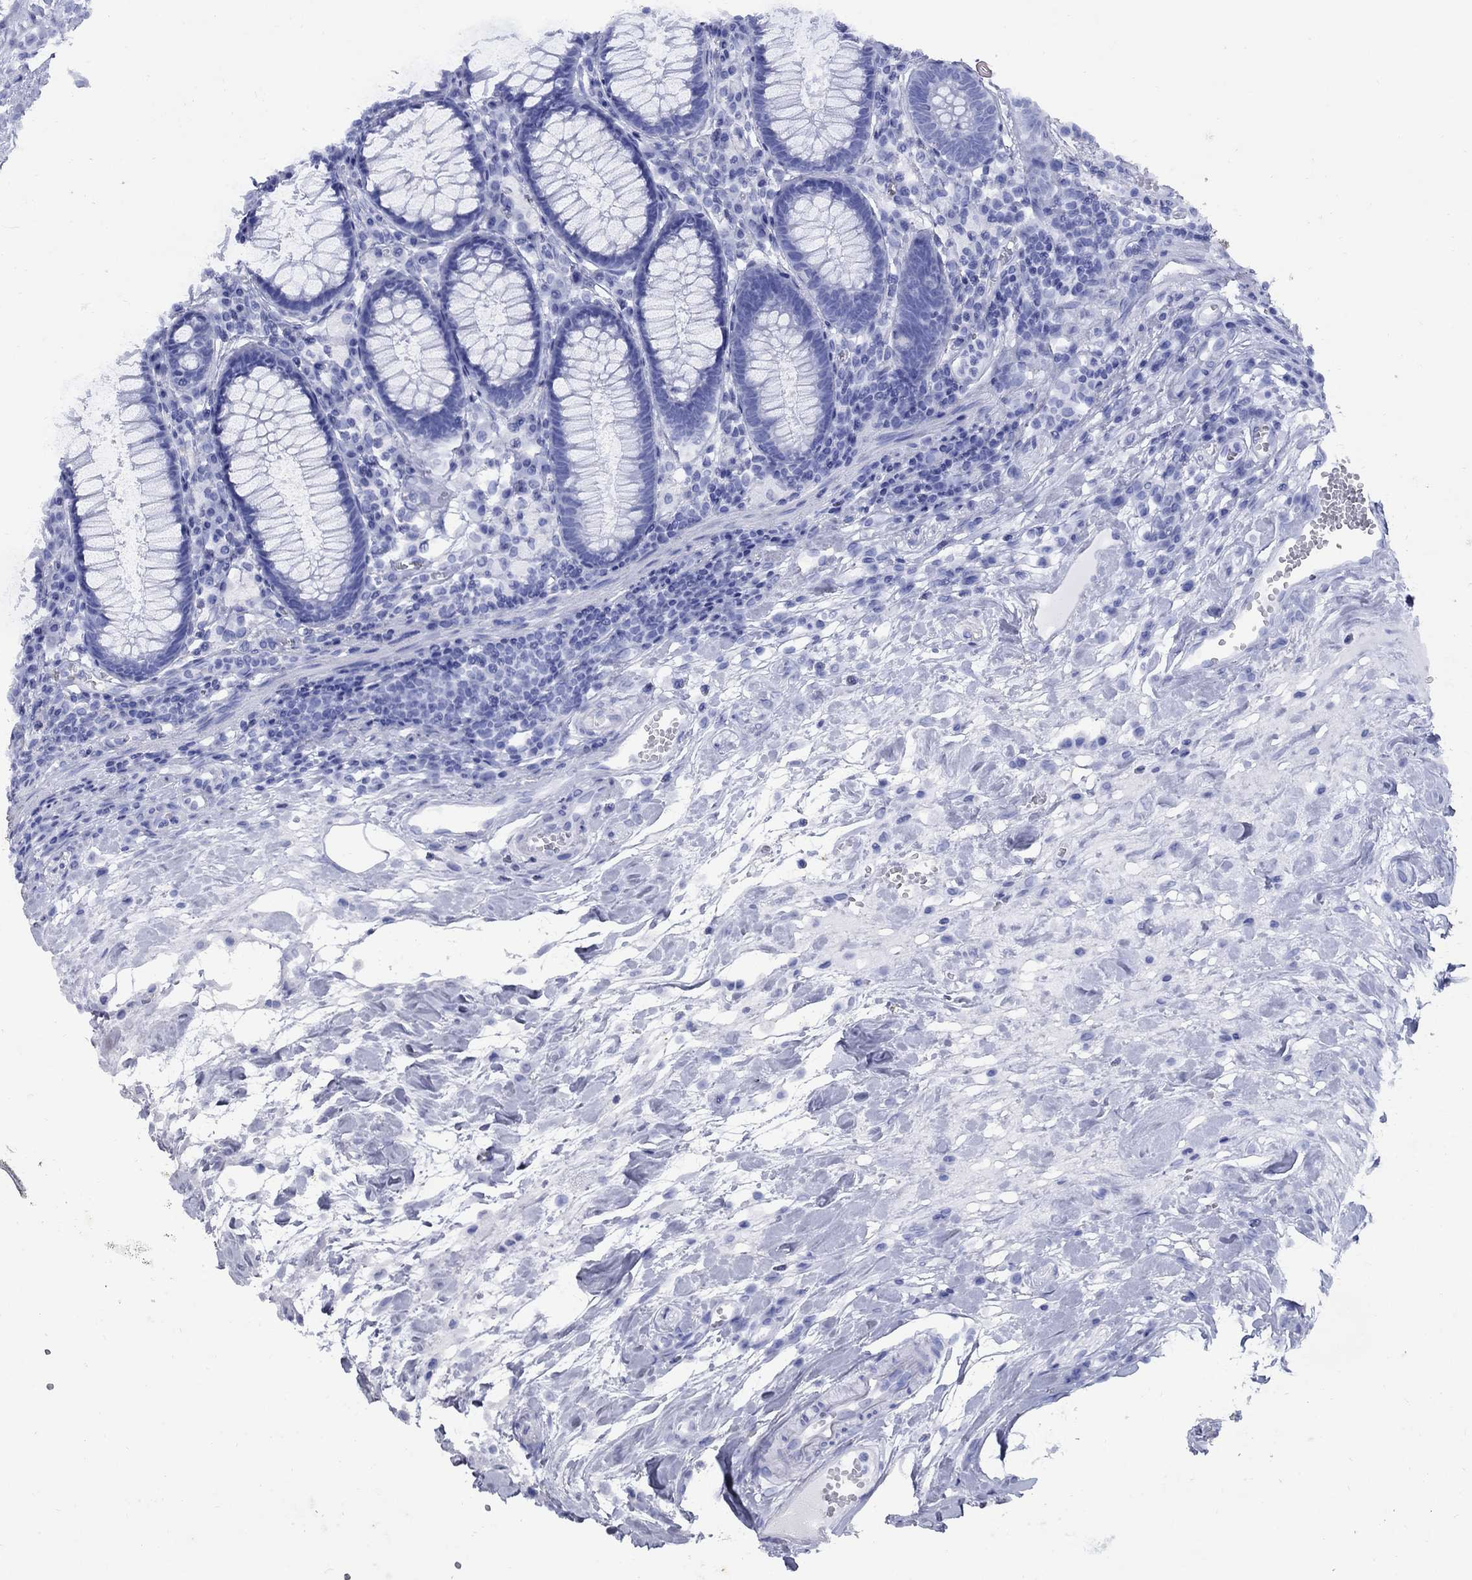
{"staining": {"intensity": "negative", "quantity": "none", "location": "none"}, "tissue": "colon", "cell_type": "Endothelial cells", "image_type": "normal", "snomed": [{"axis": "morphology", "description": "Normal tissue, NOS"}, {"axis": "topography", "description": "Colon"}], "caption": "This photomicrograph is of unremarkable colon stained with immunohistochemistry (IHC) to label a protein in brown with the nuclei are counter-stained blue. There is no staining in endothelial cells. (DAB (3,3'-diaminobenzidine) IHC, high magnification).", "gene": "CD1A", "patient": {"sex": "male", "age": 65}}